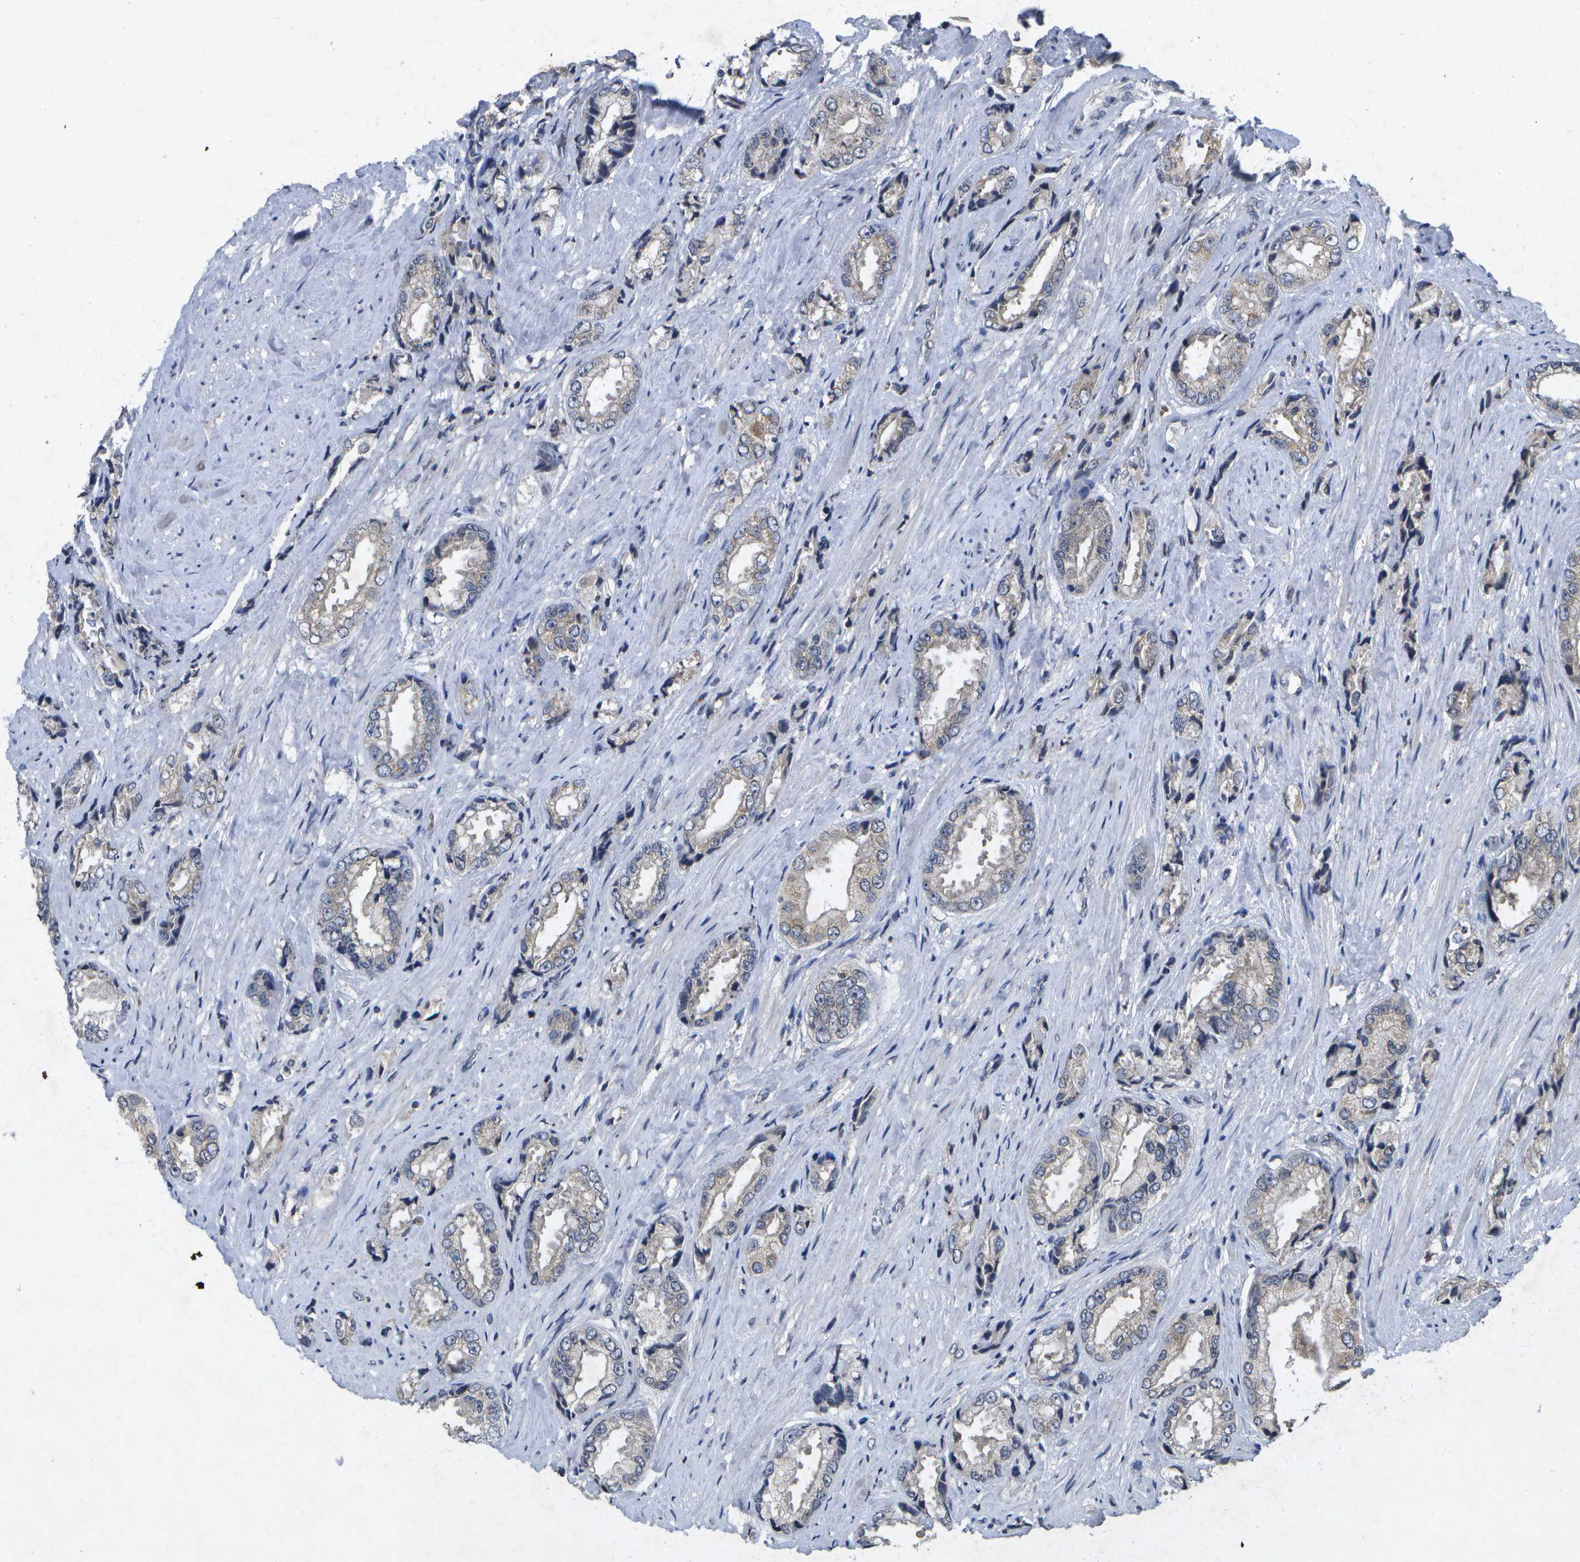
{"staining": {"intensity": "negative", "quantity": "none", "location": "none"}, "tissue": "prostate cancer", "cell_type": "Tumor cells", "image_type": "cancer", "snomed": [{"axis": "morphology", "description": "Adenocarcinoma, High grade"}, {"axis": "topography", "description": "Prostate"}], "caption": "An immunohistochemistry (IHC) micrograph of adenocarcinoma (high-grade) (prostate) is shown. There is no staining in tumor cells of adenocarcinoma (high-grade) (prostate). (DAB (3,3'-diaminobenzidine) immunohistochemistry (IHC) with hematoxylin counter stain).", "gene": "KDELR1", "patient": {"sex": "male", "age": 61}}